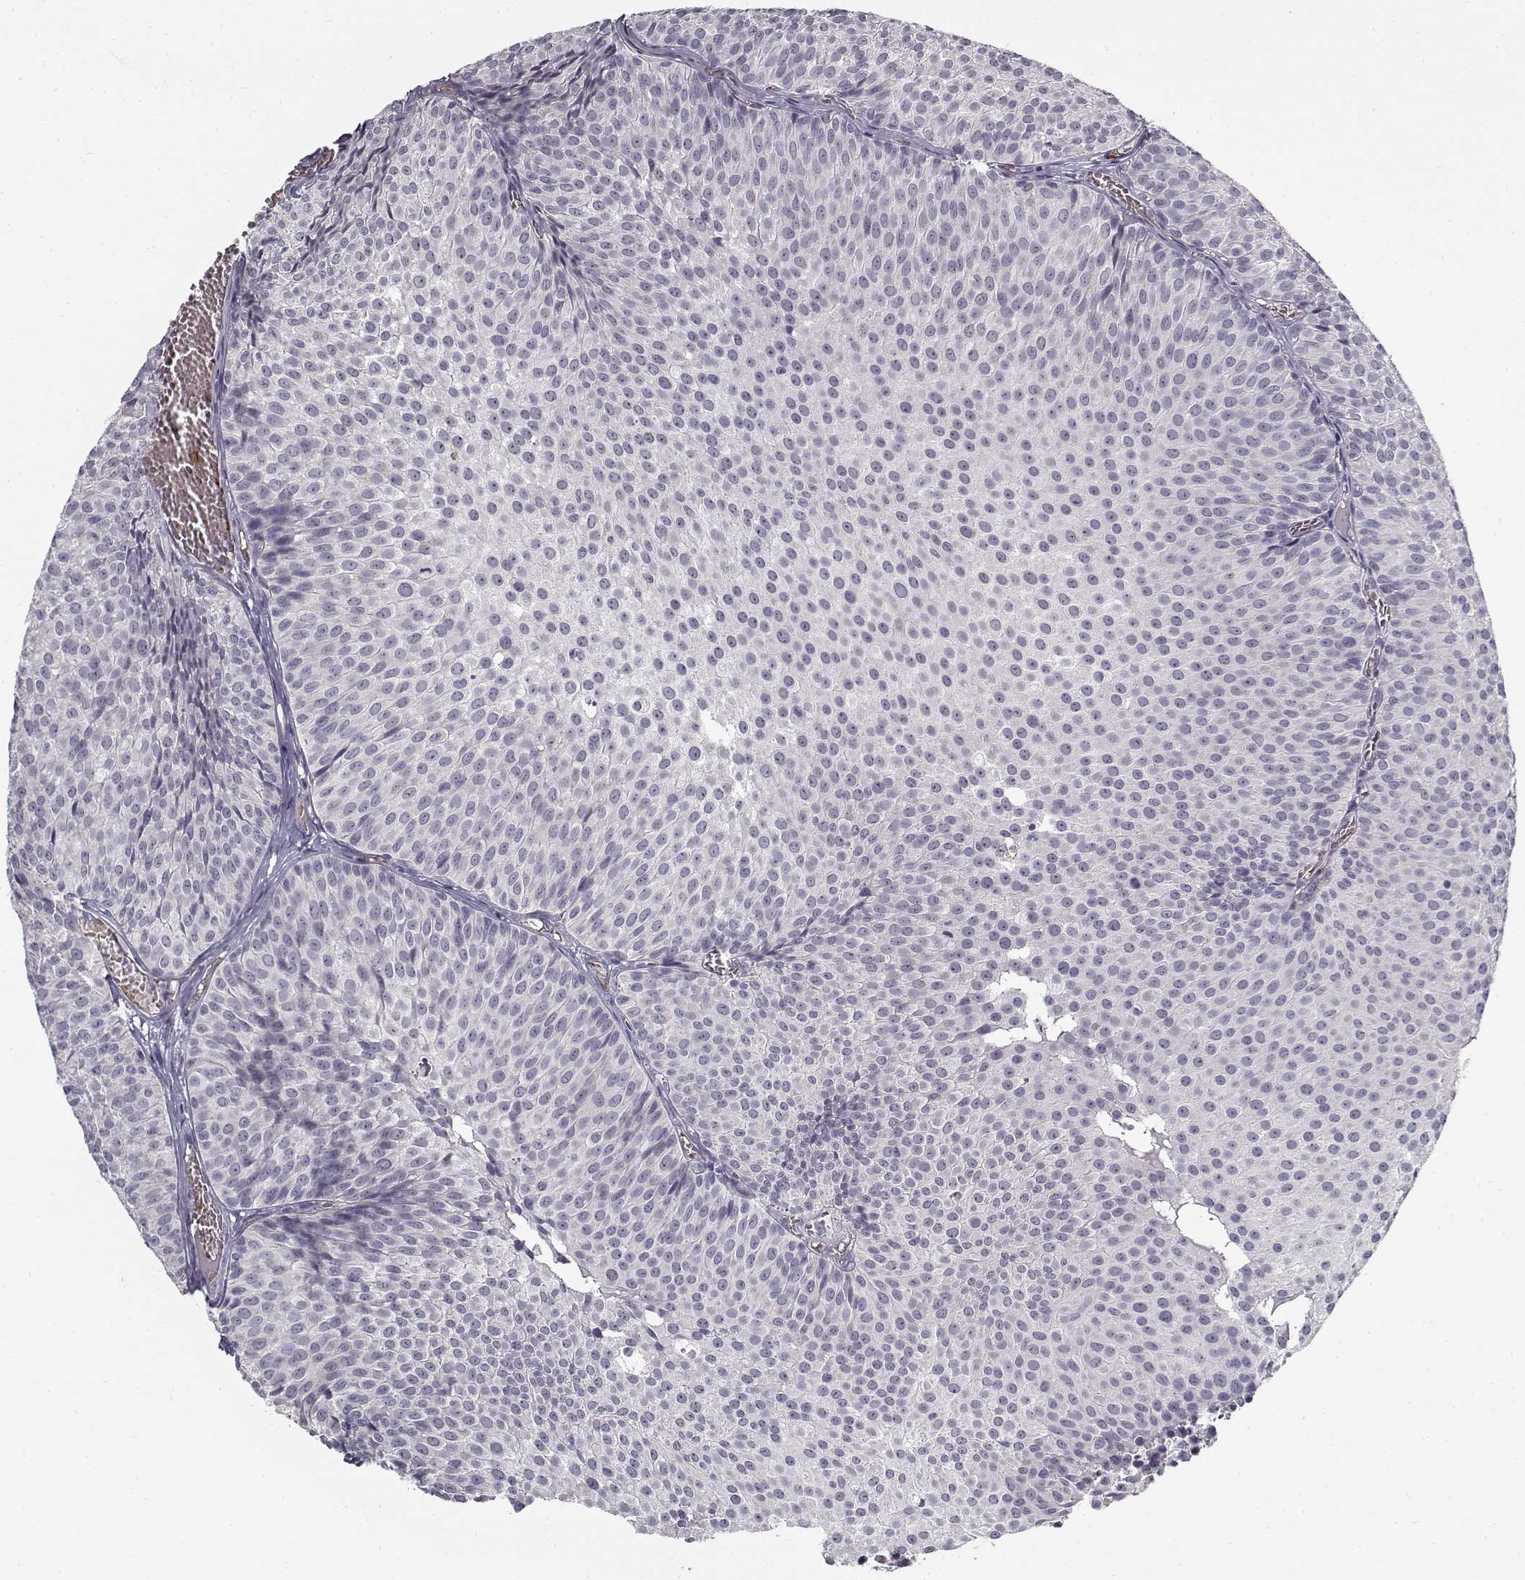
{"staining": {"intensity": "negative", "quantity": "none", "location": "none"}, "tissue": "urothelial cancer", "cell_type": "Tumor cells", "image_type": "cancer", "snomed": [{"axis": "morphology", "description": "Urothelial carcinoma, Low grade"}, {"axis": "topography", "description": "Urinary bladder"}], "caption": "DAB immunohistochemical staining of human urothelial cancer shows no significant positivity in tumor cells.", "gene": "SNCA", "patient": {"sex": "male", "age": 63}}